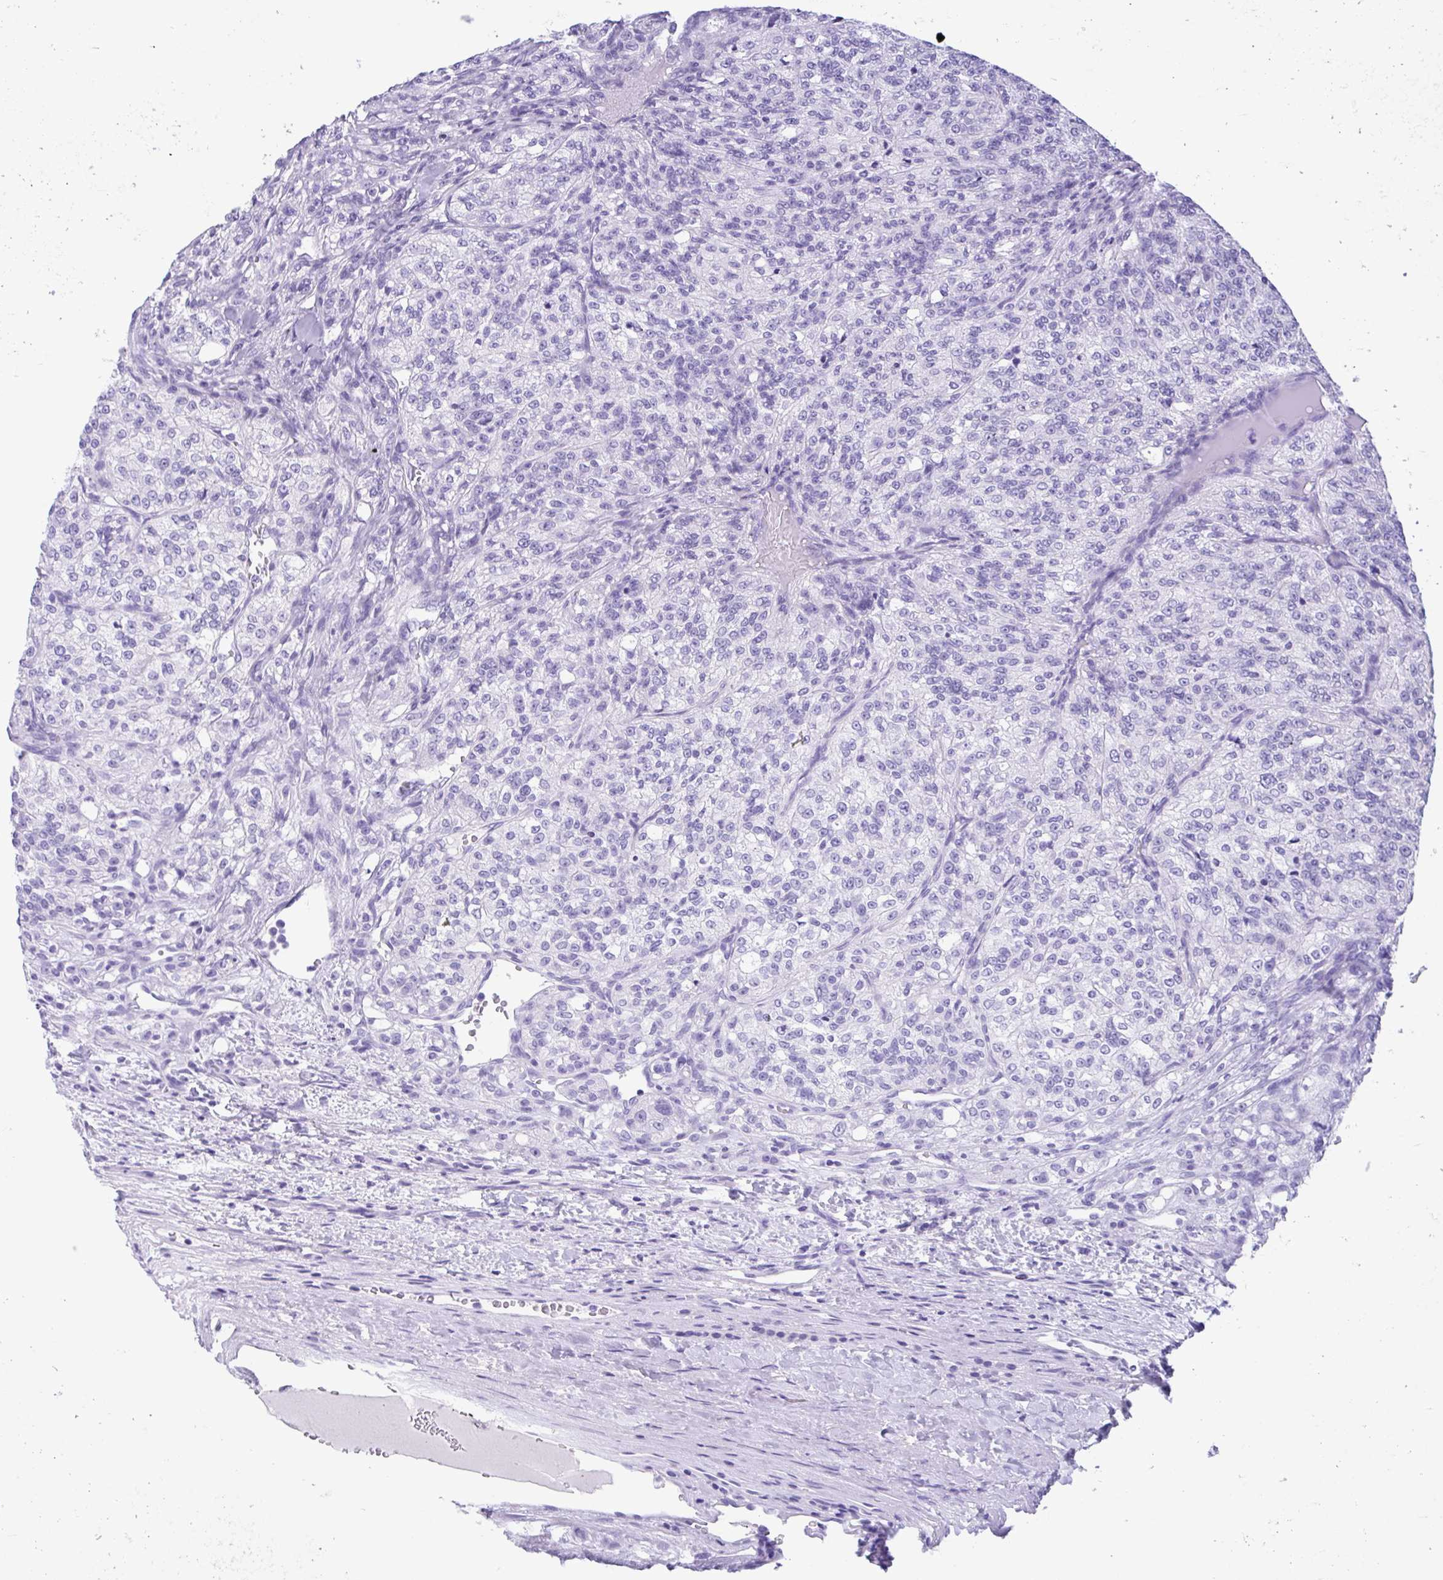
{"staining": {"intensity": "negative", "quantity": "none", "location": "none"}, "tissue": "renal cancer", "cell_type": "Tumor cells", "image_type": "cancer", "snomed": [{"axis": "morphology", "description": "Adenocarcinoma, NOS"}, {"axis": "topography", "description": "Kidney"}], "caption": "A high-resolution image shows immunohistochemistry (IHC) staining of renal adenocarcinoma, which reveals no significant expression in tumor cells. (Brightfield microscopy of DAB (3,3'-diaminobenzidine) immunohistochemistry (IHC) at high magnification).", "gene": "OR4N4", "patient": {"sex": "female", "age": 63}}